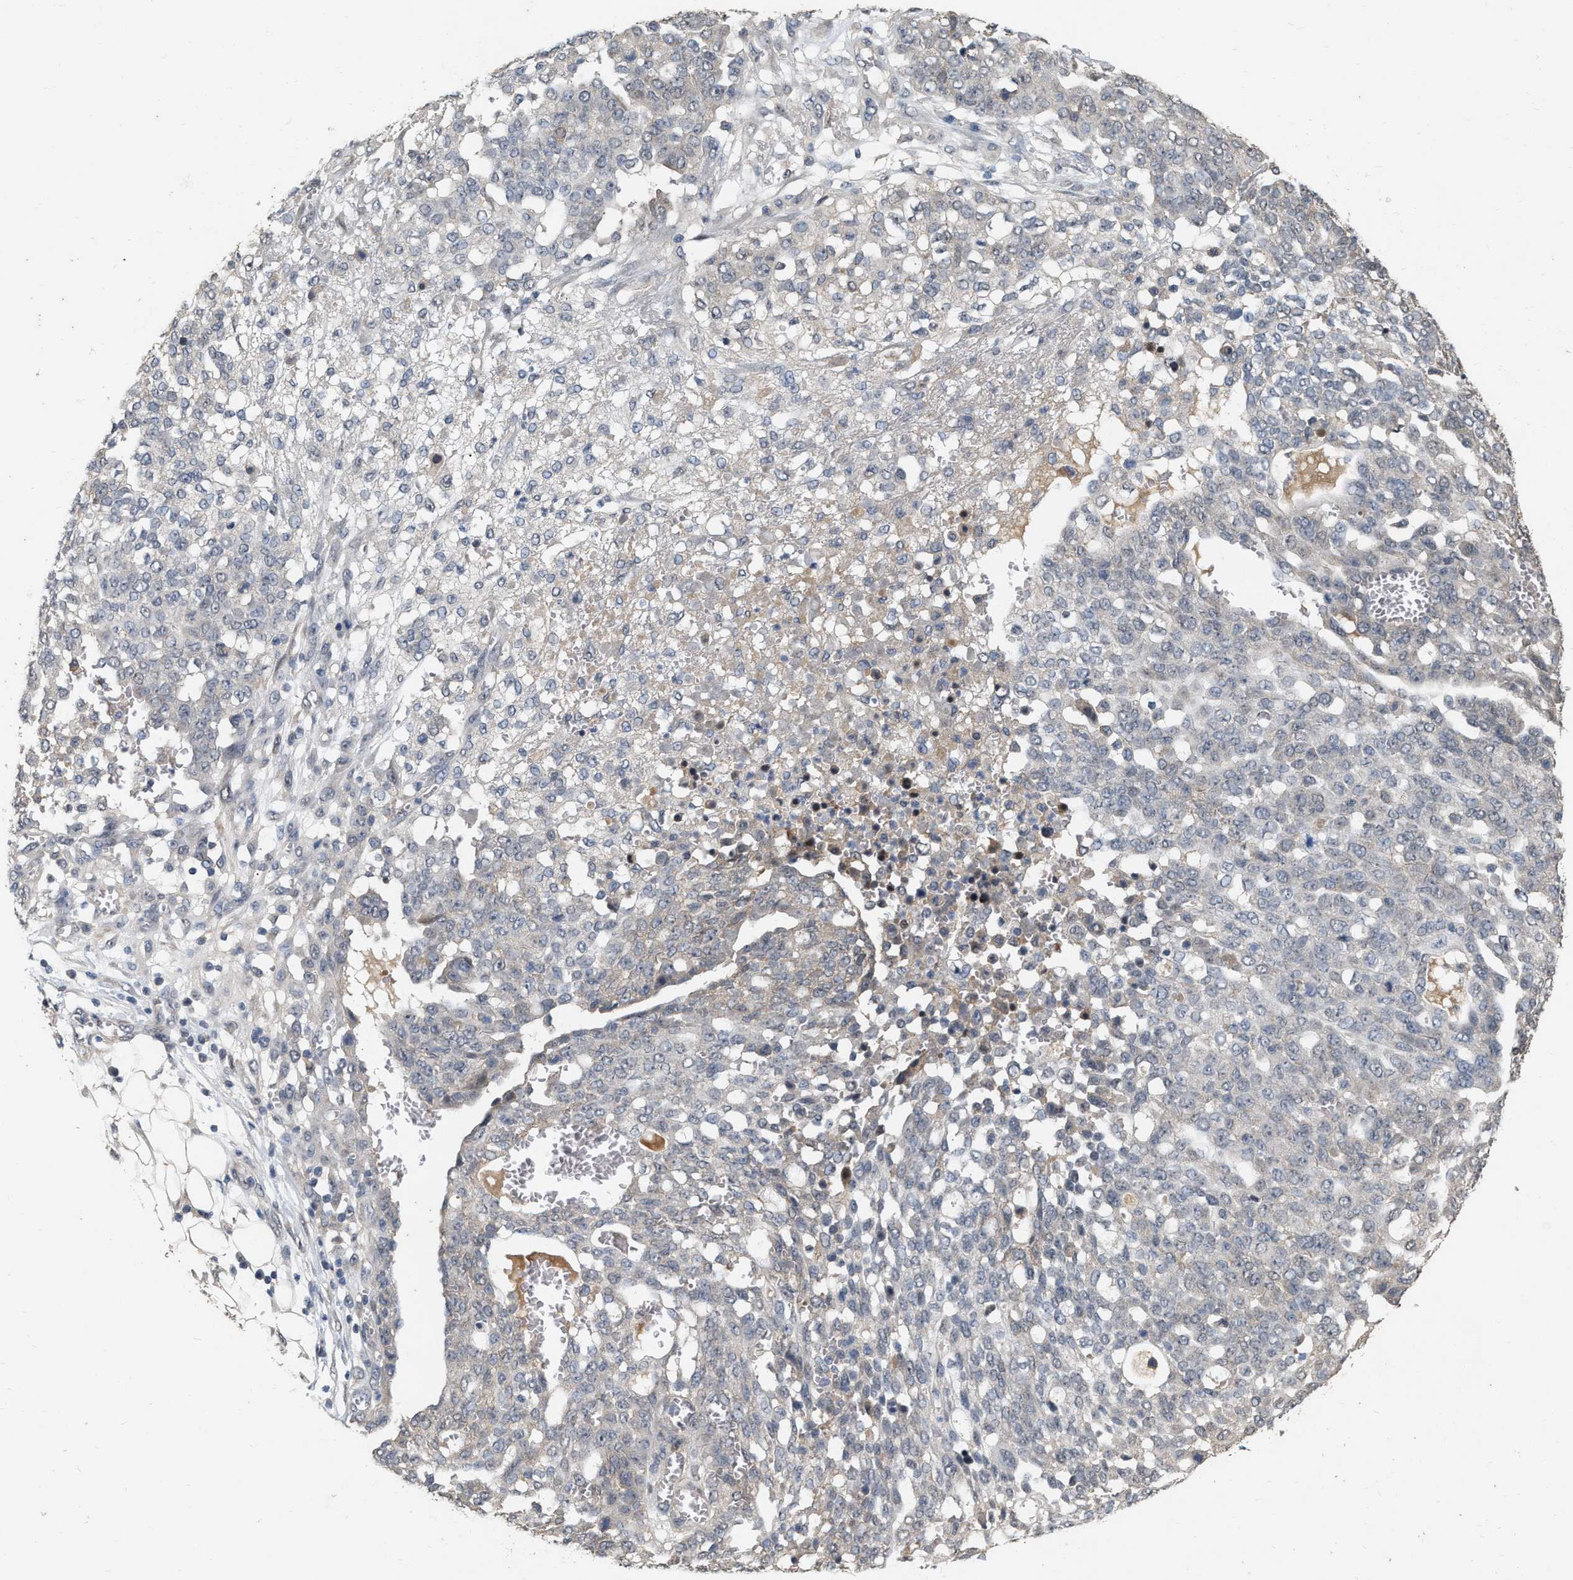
{"staining": {"intensity": "negative", "quantity": "none", "location": "none"}, "tissue": "ovarian cancer", "cell_type": "Tumor cells", "image_type": "cancer", "snomed": [{"axis": "morphology", "description": "Cystadenocarcinoma, serous, NOS"}, {"axis": "topography", "description": "Soft tissue"}, {"axis": "topography", "description": "Ovary"}], "caption": "Tumor cells show no significant positivity in ovarian serous cystadenocarcinoma.", "gene": "RUVBL1", "patient": {"sex": "female", "age": 57}}